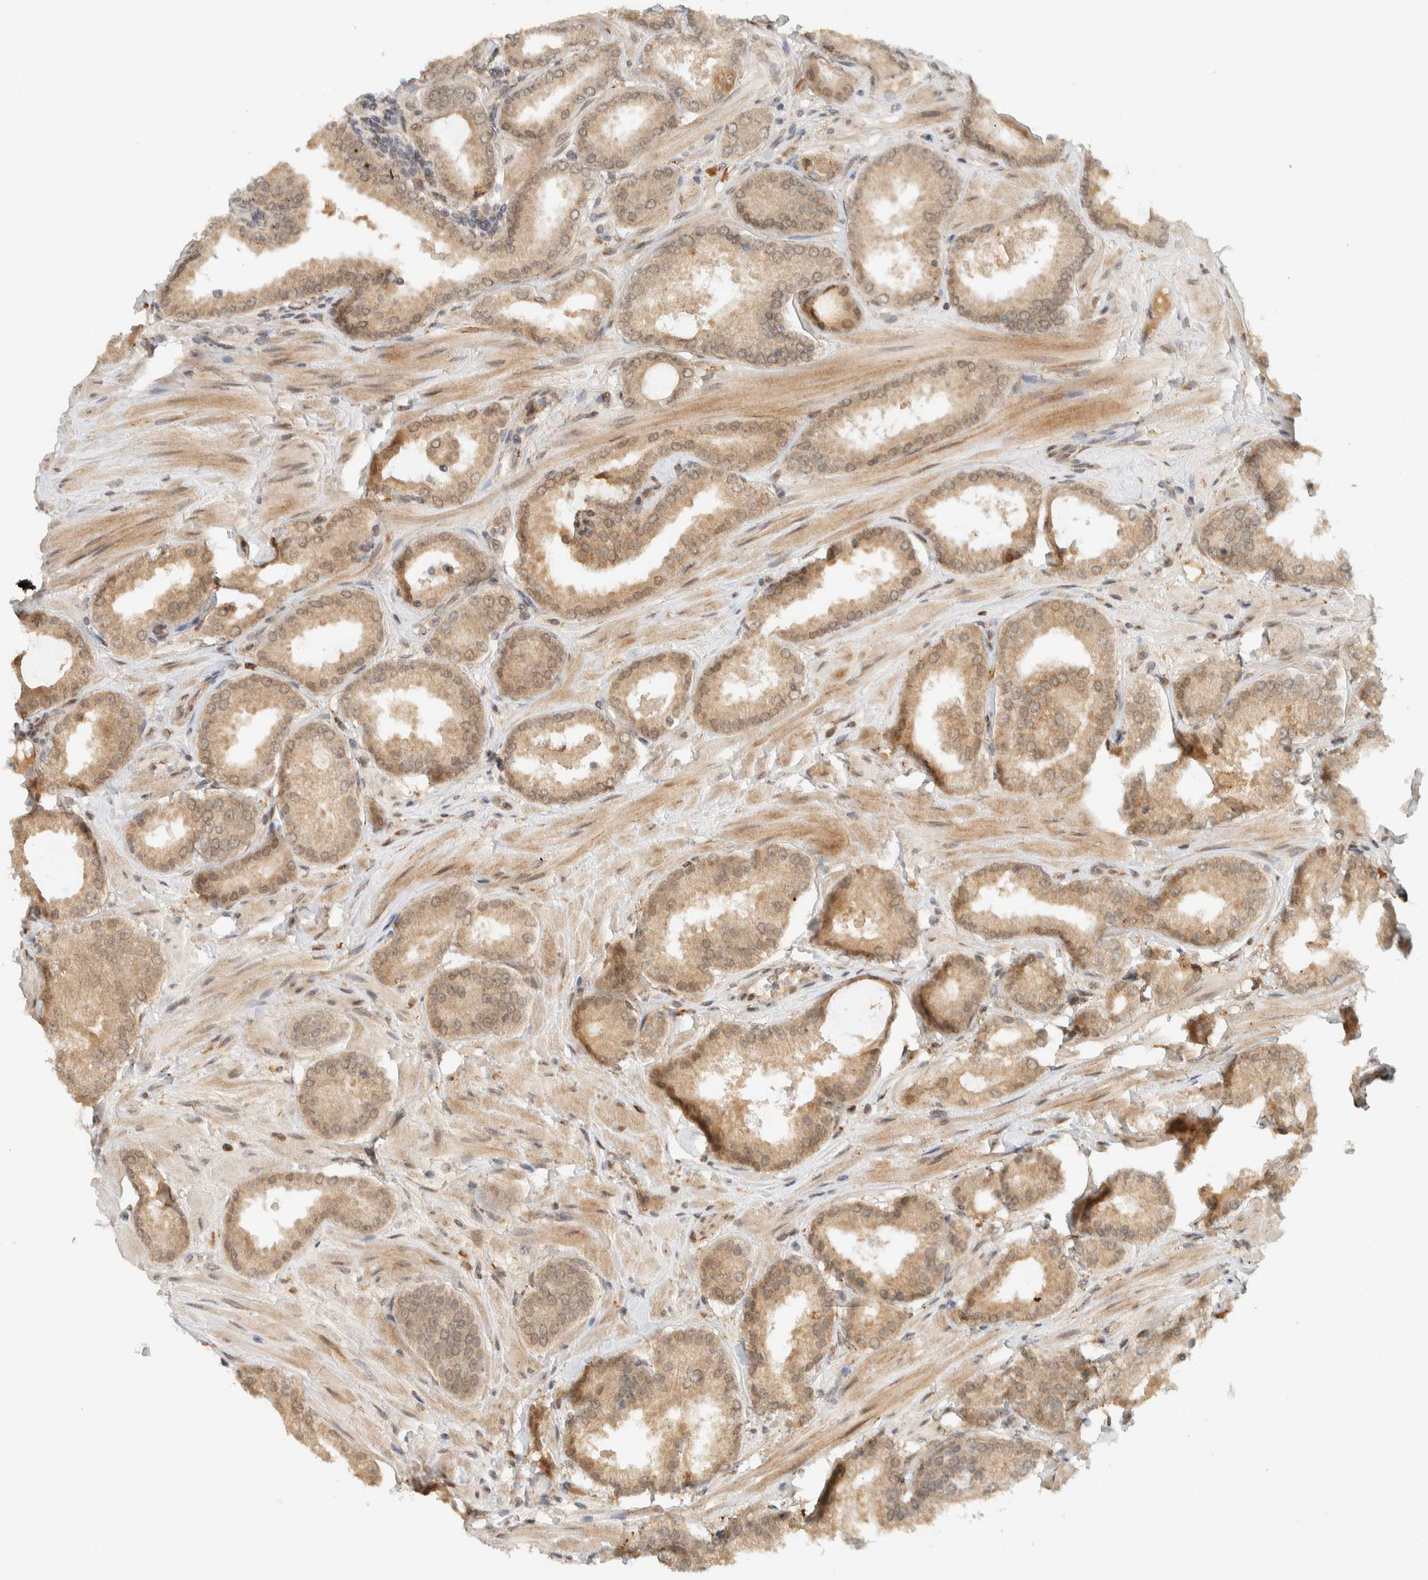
{"staining": {"intensity": "weak", "quantity": ">75%", "location": "cytoplasmic/membranous"}, "tissue": "prostate cancer", "cell_type": "Tumor cells", "image_type": "cancer", "snomed": [{"axis": "morphology", "description": "Adenocarcinoma, Low grade"}, {"axis": "topography", "description": "Prostate"}], "caption": "An image of human prostate cancer stained for a protein displays weak cytoplasmic/membranous brown staining in tumor cells.", "gene": "ITPRID1", "patient": {"sex": "male", "age": 62}}